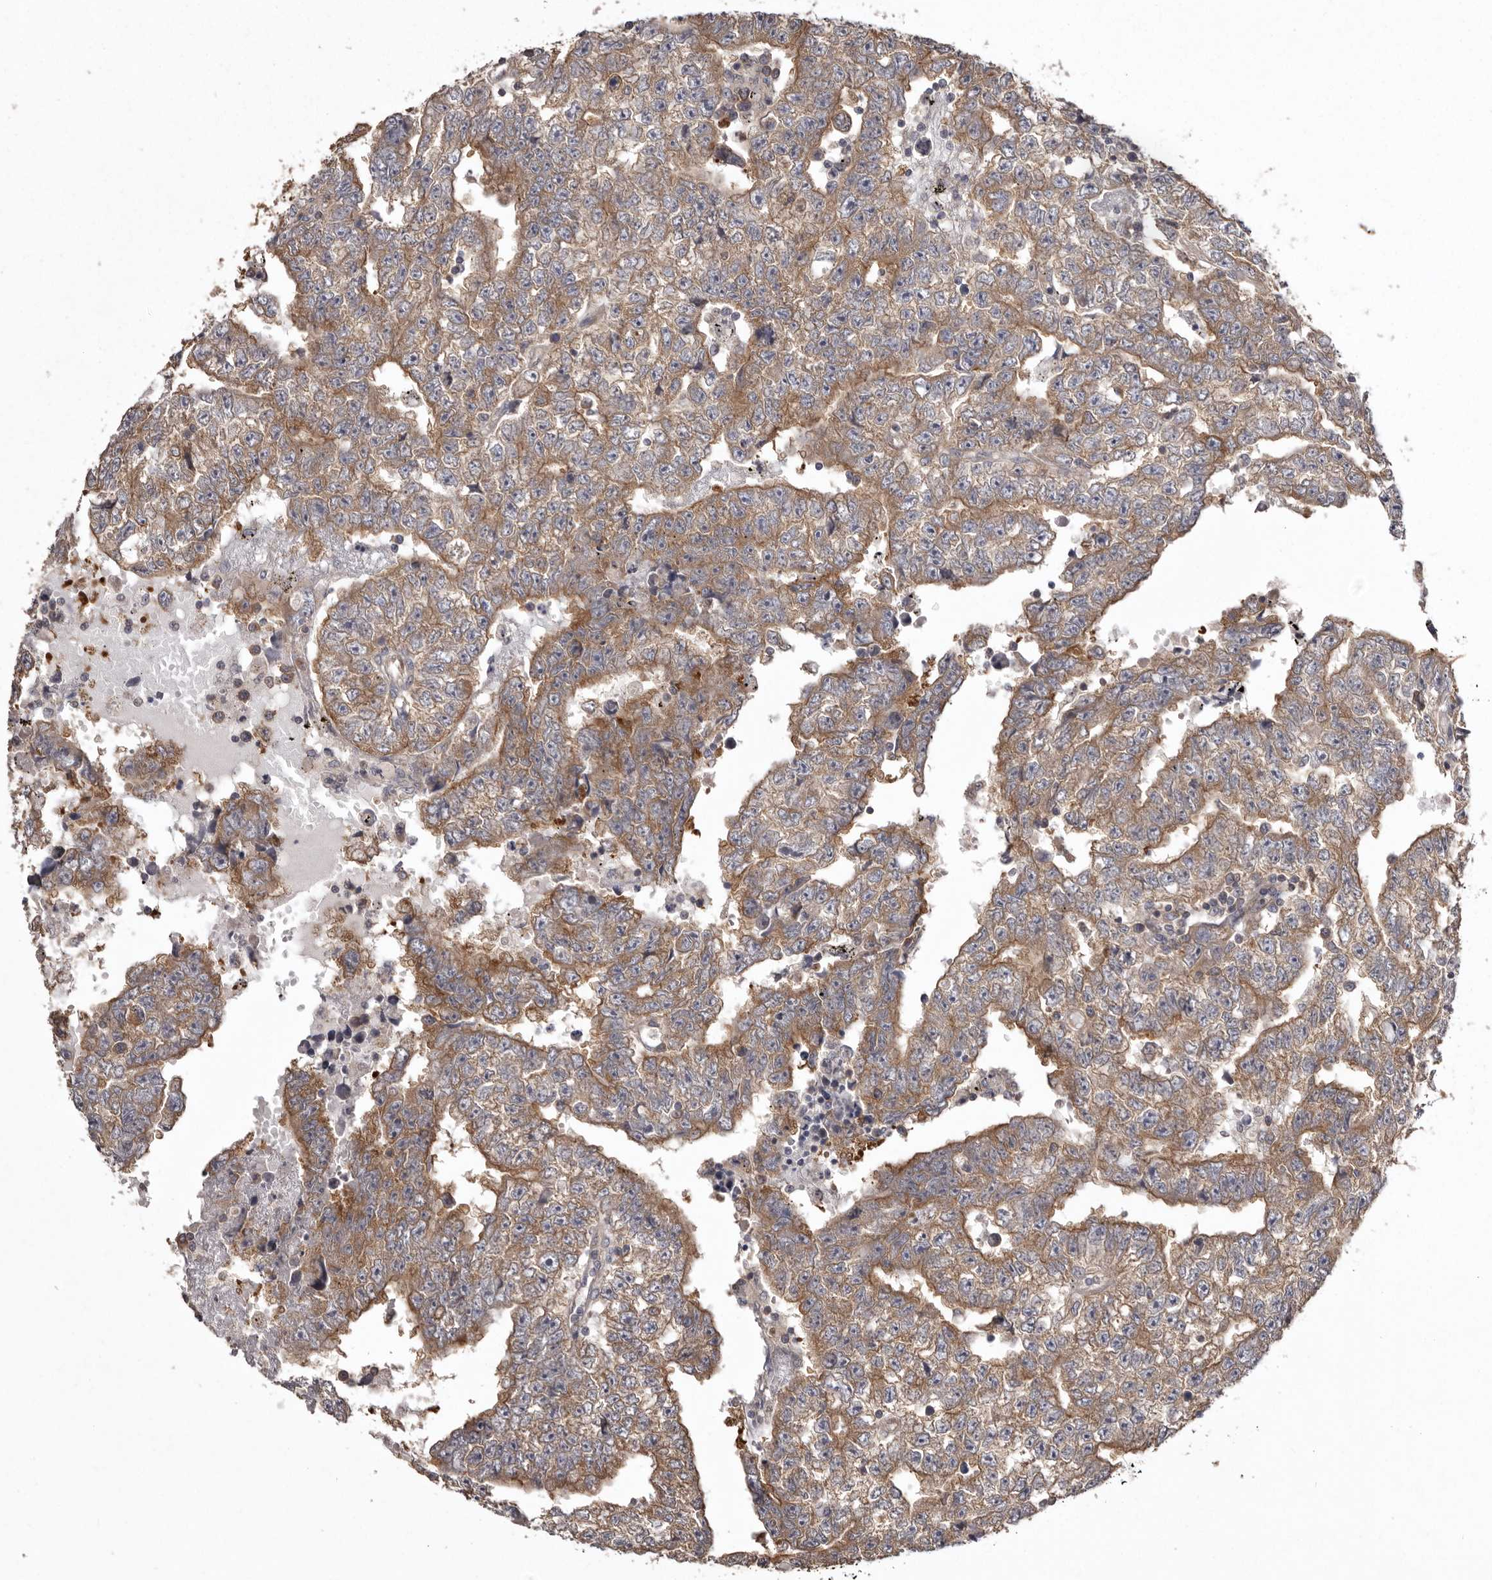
{"staining": {"intensity": "moderate", "quantity": ">75%", "location": "cytoplasmic/membranous"}, "tissue": "testis cancer", "cell_type": "Tumor cells", "image_type": "cancer", "snomed": [{"axis": "morphology", "description": "Carcinoma, Embryonal, NOS"}, {"axis": "topography", "description": "Testis"}], "caption": "A brown stain shows moderate cytoplasmic/membranous positivity of a protein in human testis cancer (embryonal carcinoma) tumor cells.", "gene": "DARS1", "patient": {"sex": "male", "age": 25}}